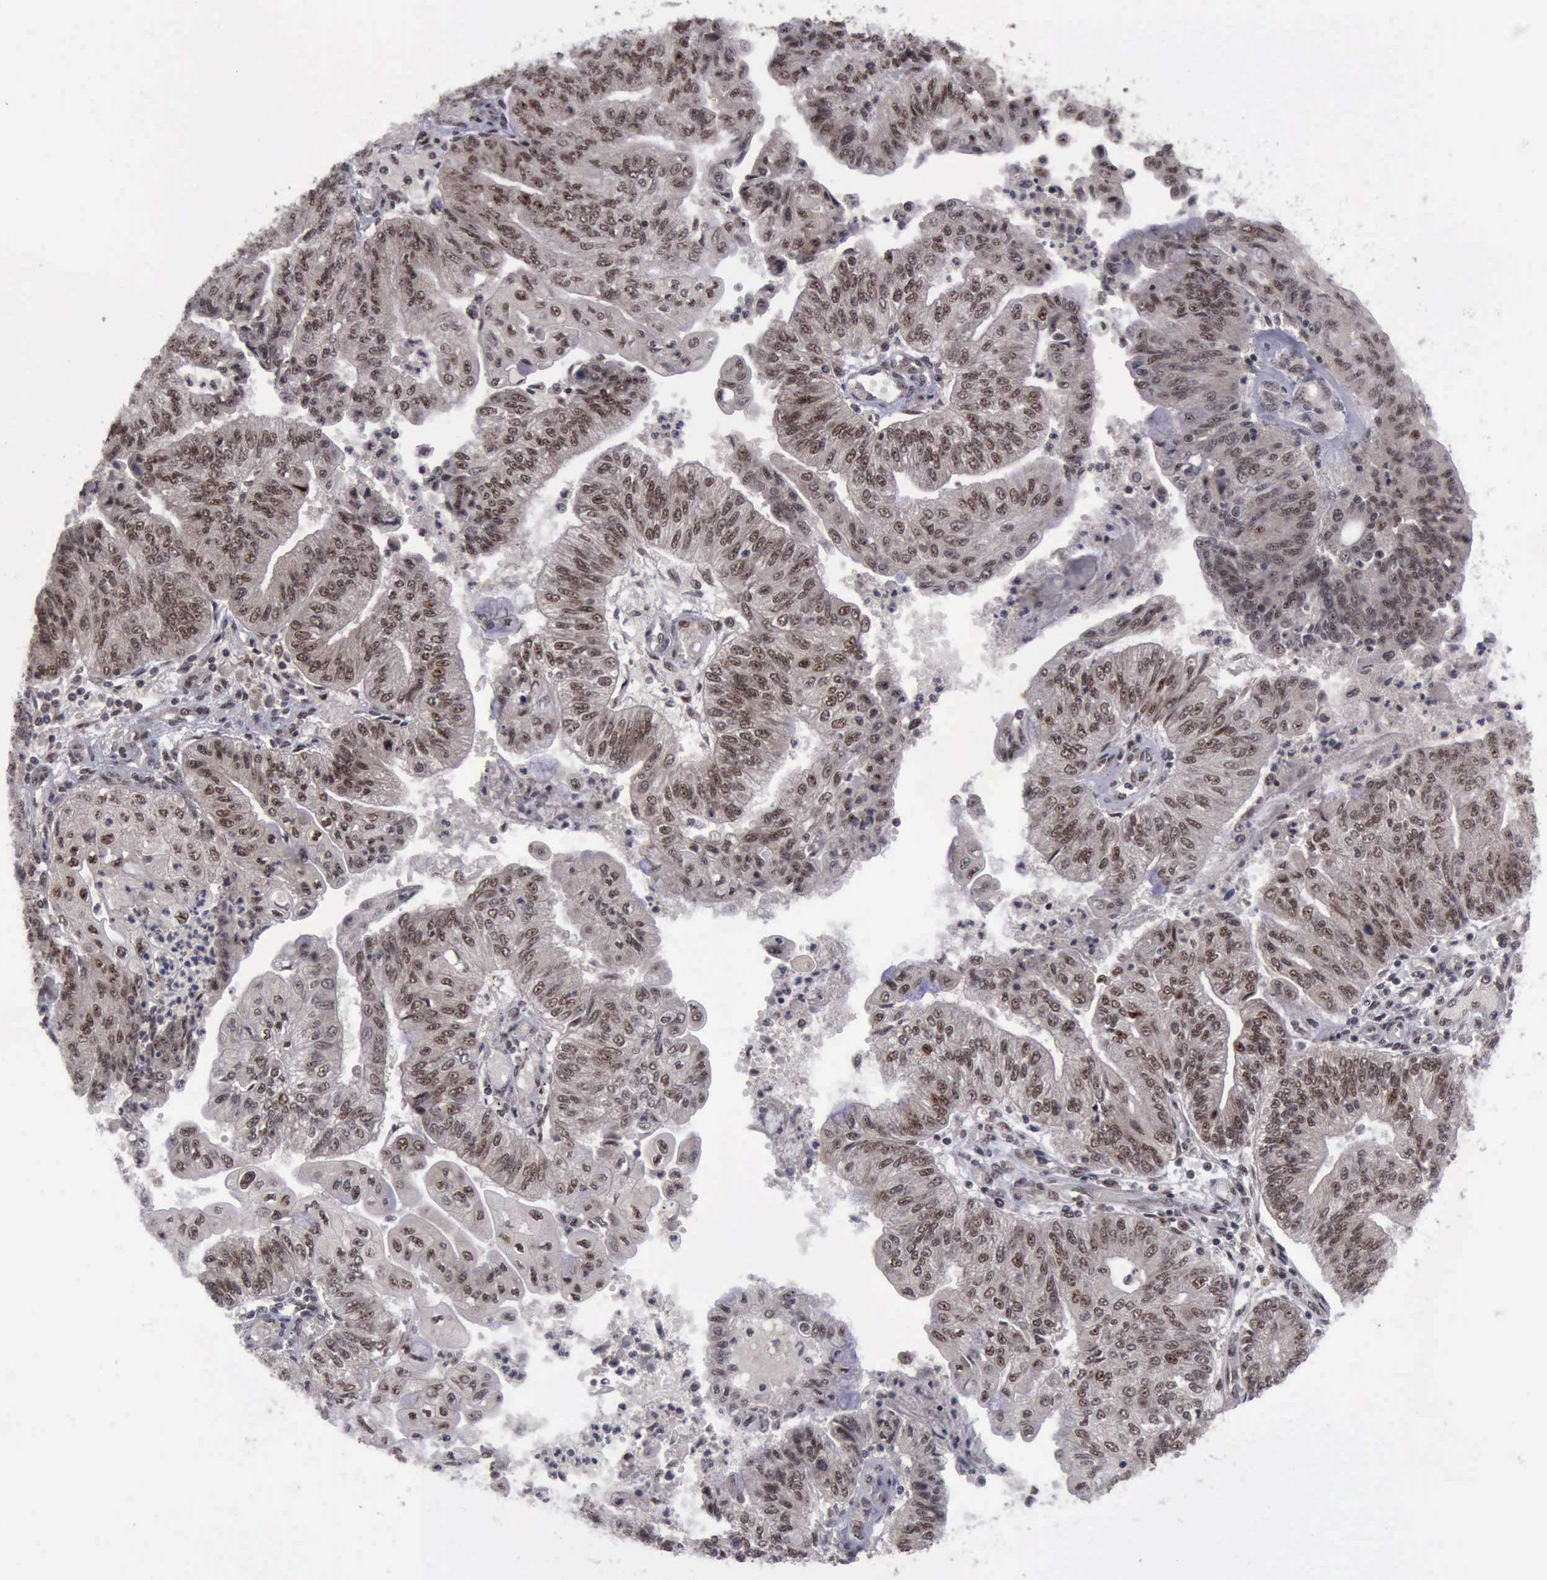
{"staining": {"intensity": "moderate", "quantity": ">75%", "location": "cytoplasmic/membranous,nuclear"}, "tissue": "endometrial cancer", "cell_type": "Tumor cells", "image_type": "cancer", "snomed": [{"axis": "morphology", "description": "Adenocarcinoma, NOS"}, {"axis": "topography", "description": "Endometrium"}], "caption": "Immunohistochemical staining of adenocarcinoma (endometrial) reveals moderate cytoplasmic/membranous and nuclear protein staining in about >75% of tumor cells.", "gene": "ATM", "patient": {"sex": "female", "age": 59}}